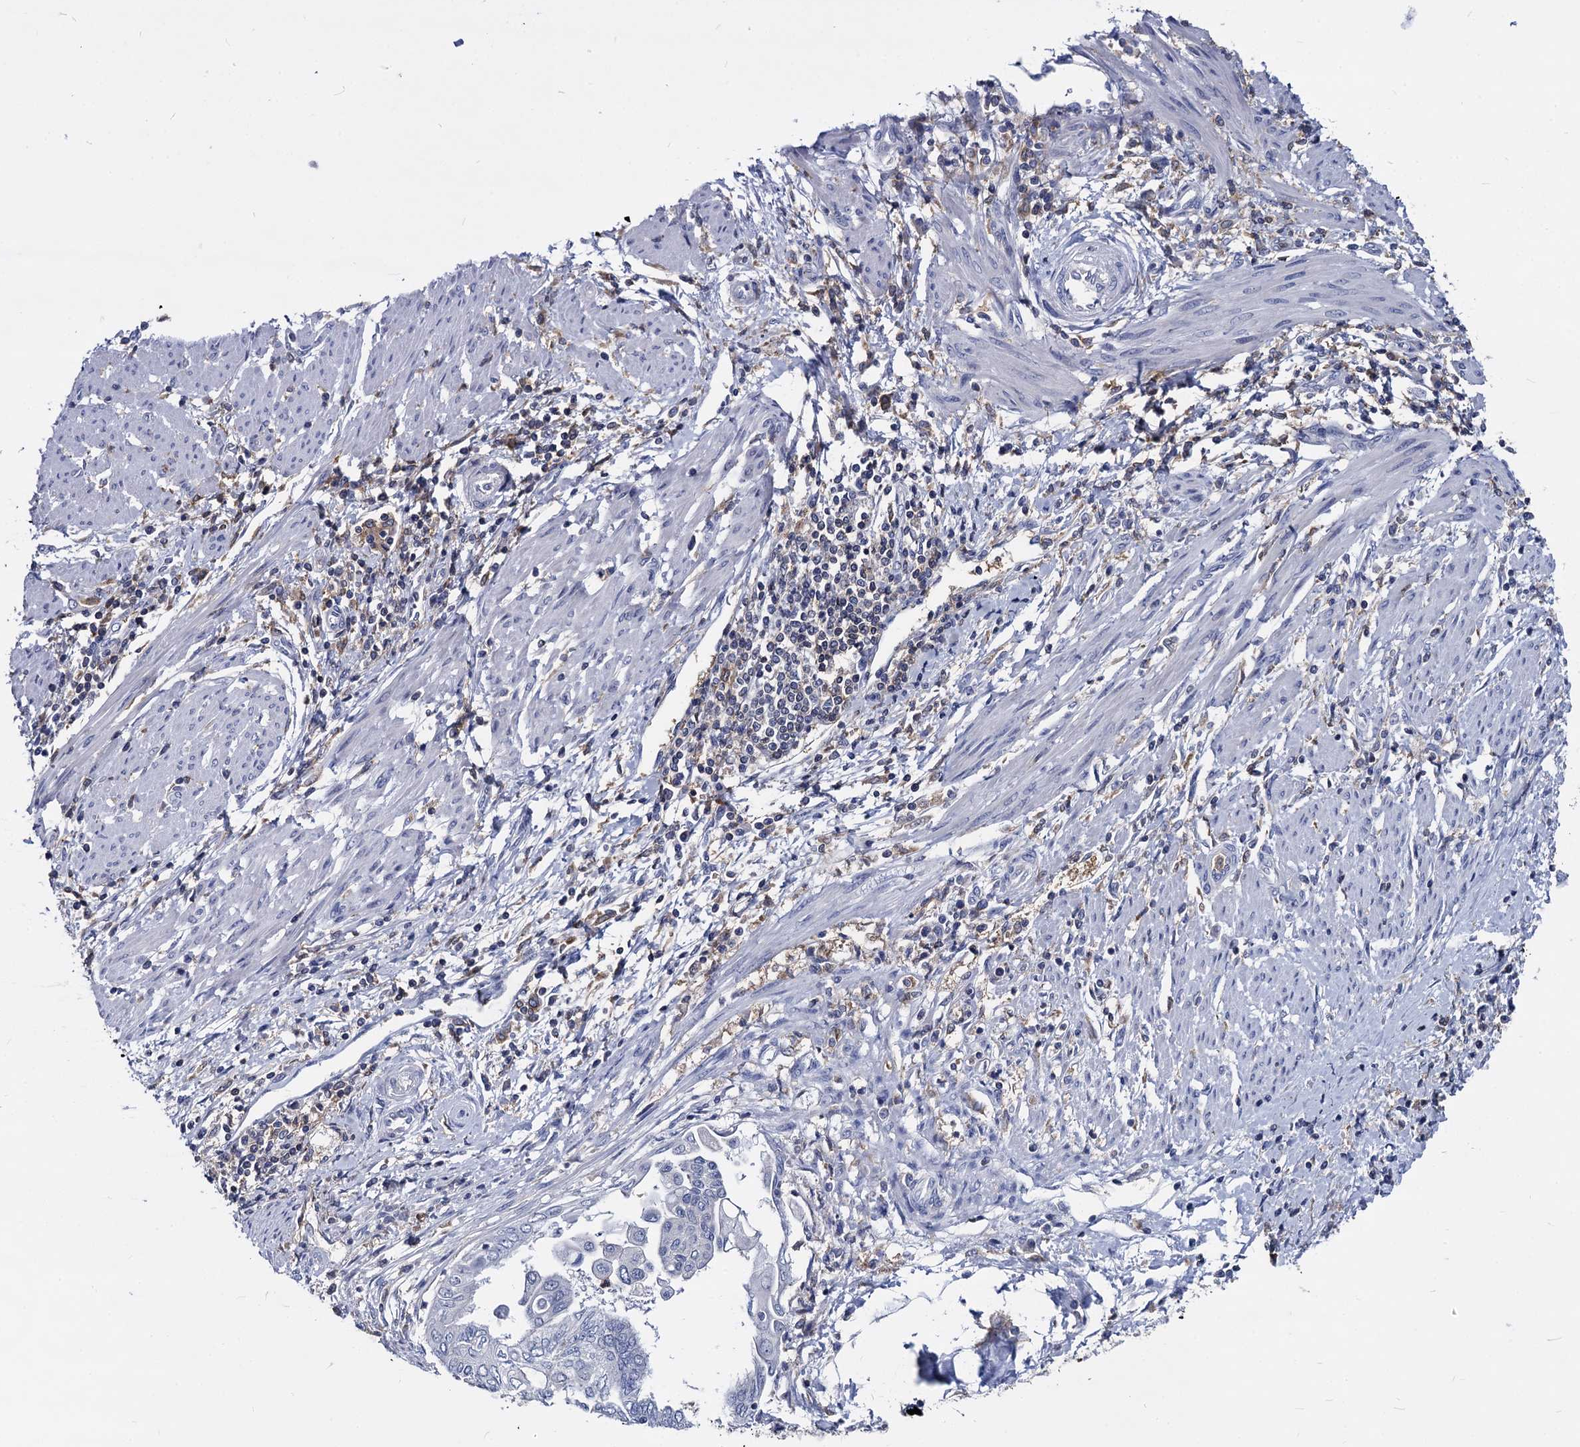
{"staining": {"intensity": "negative", "quantity": "none", "location": "none"}, "tissue": "endometrial cancer", "cell_type": "Tumor cells", "image_type": "cancer", "snomed": [{"axis": "morphology", "description": "Adenocarcinoma, NOS"}, {"axis": "topography", "description": "Uterus"}, {"axis": "topography", "description": "Endometrium"}], "caption": "This is an immunohistochemistry (IHC) image of adenocarcinoma (endometrial). There is no expression in tumor cells.", "gene": "RHOG", "patient": {"sex": "female", "age": 70}}